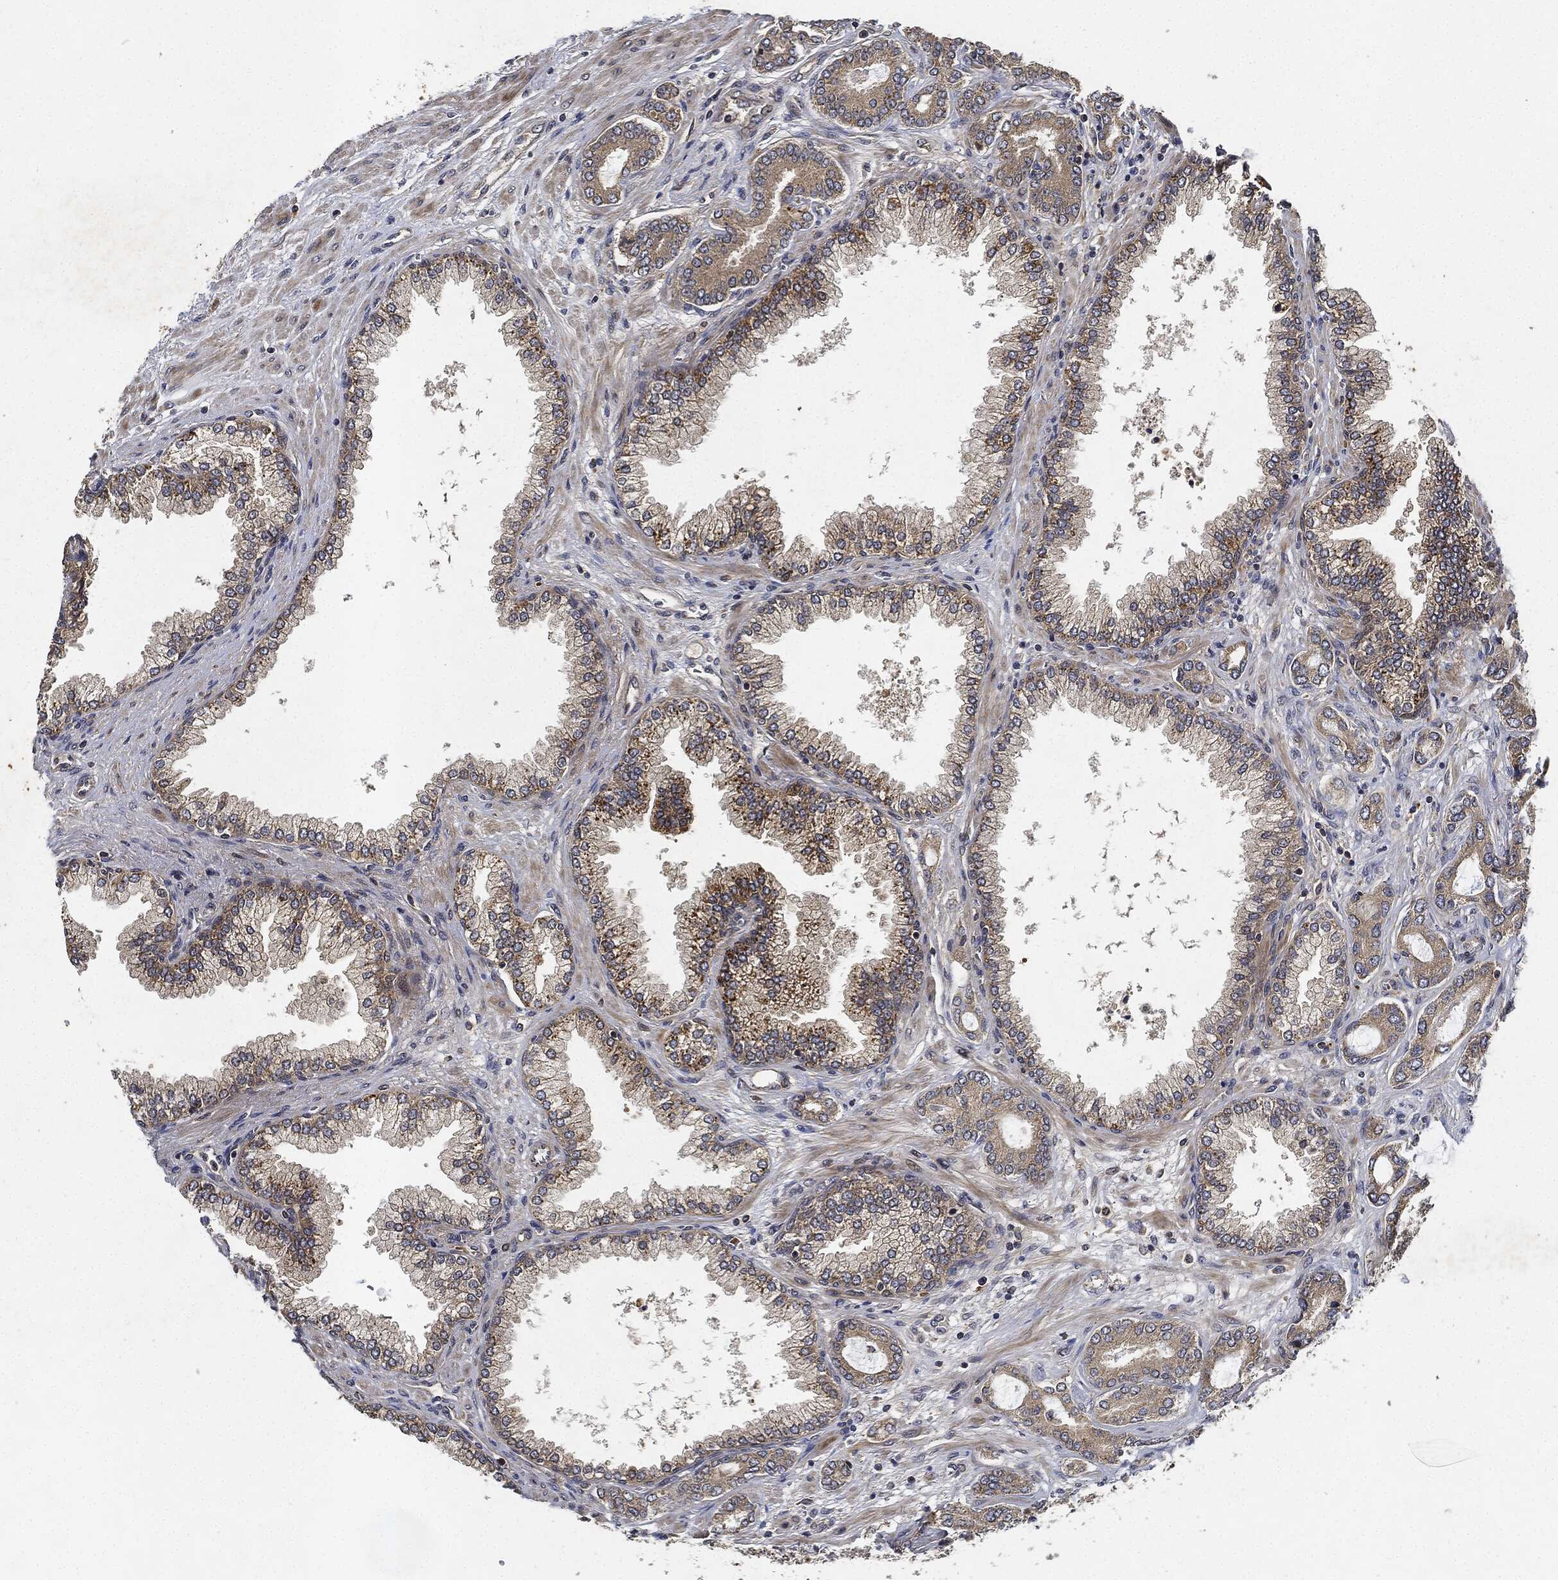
{"staining": {"intensity": "weak", "quantity": ">75%", "location": "cytoplasmic/membranous"}, "tissue": "prostate cancer", "cell_type": "Tumor cells", "image_type": "cancer", "snomed": [{"axis": "morphology", "description": "Adenocarcinoma, Low grade"}, {"axis": "topography", "description": "Prostate"}], "caption": "Immunohistochemical staining of adenocarcinoma (low-grade) (prostate) reveals weak cytoplasmic/membranous protein expression in about >75% of tumor cells.", "gene": "MLST8", "patient": {"sex": "male", "age": 68}}